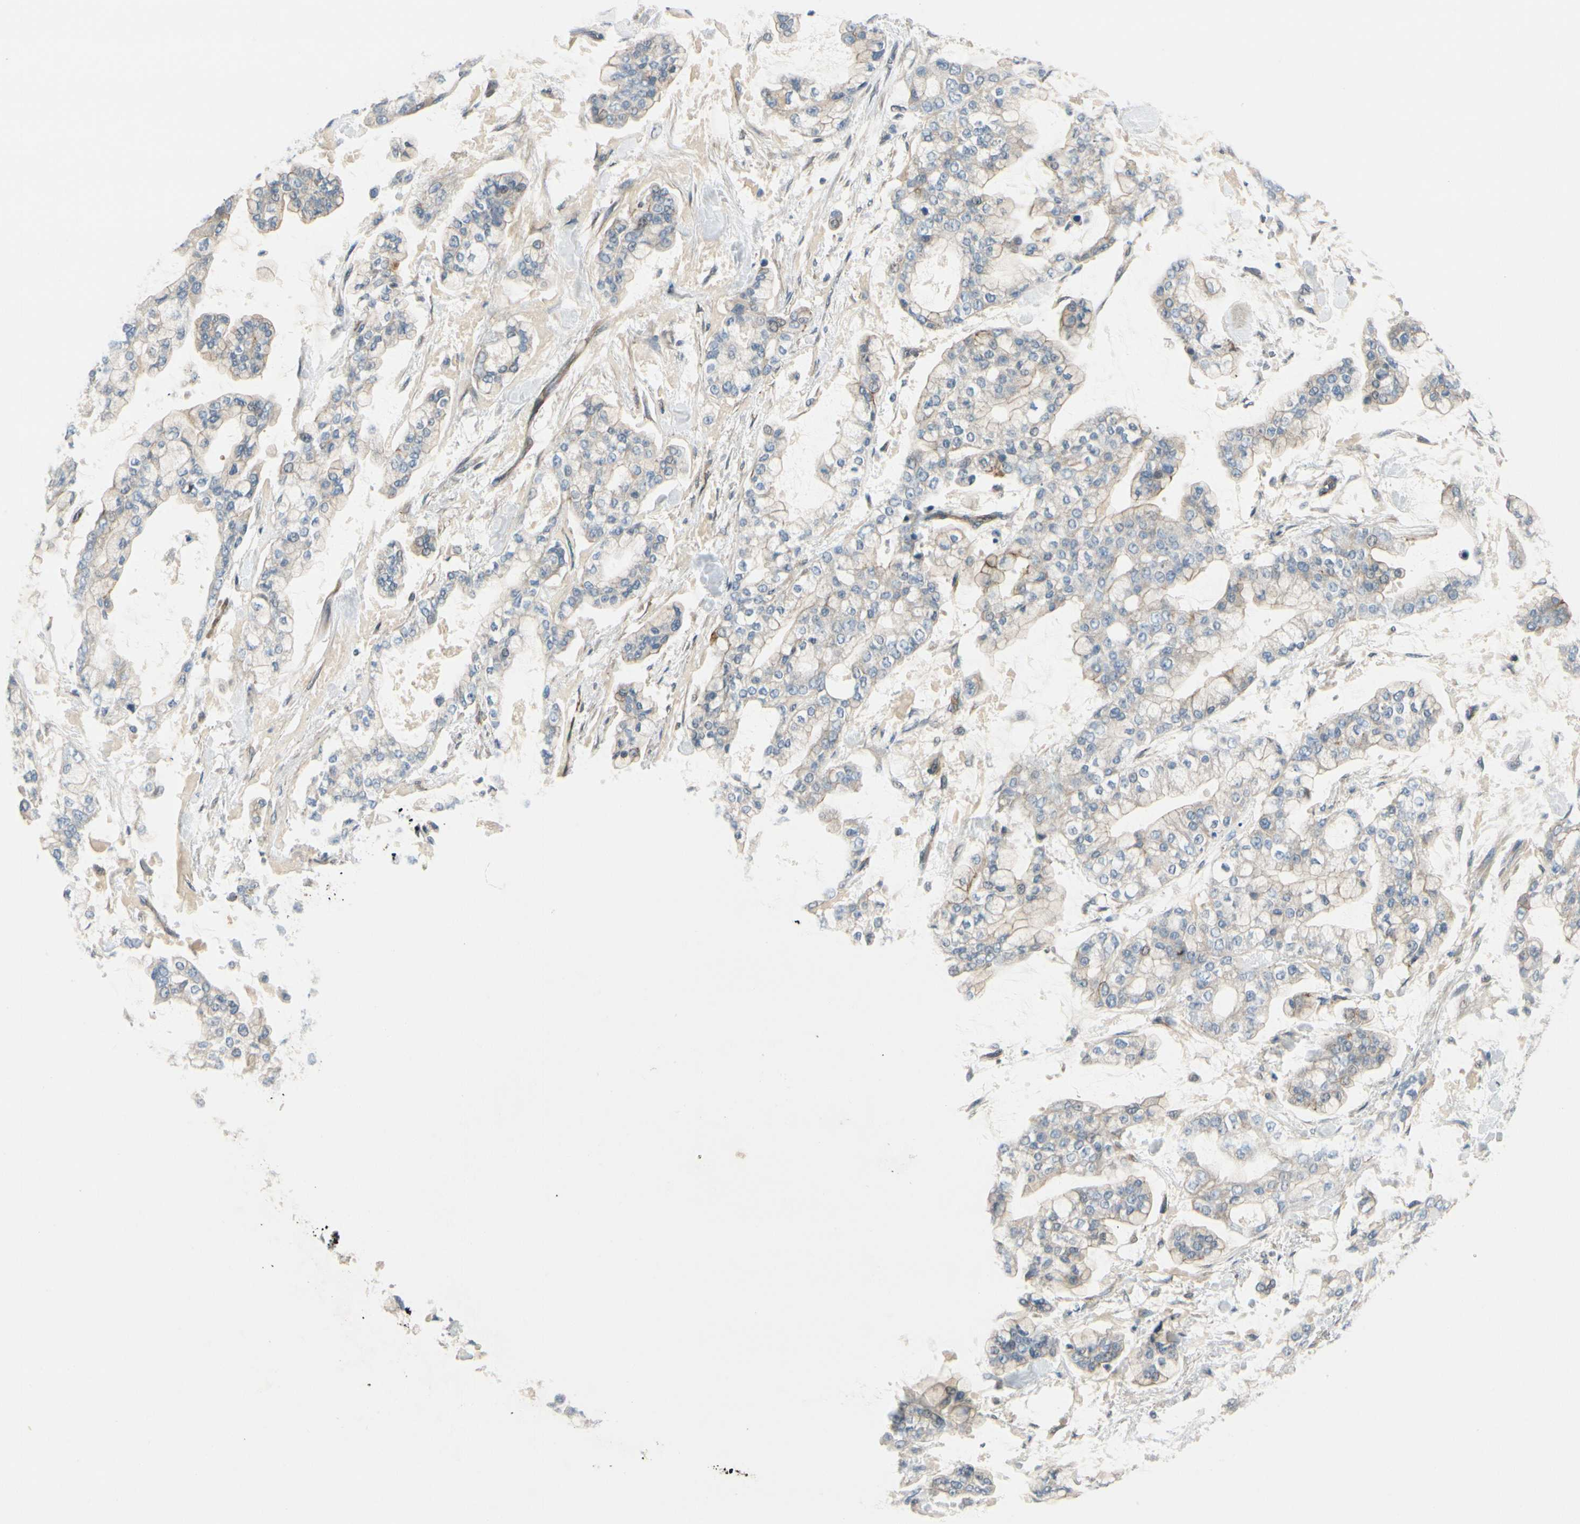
{"staining": {"intensity": "moderate", "quantity": "25%-75%", "location": "cytoplasmic/membranous"}, "tissue": "stomach cancer", "cell_type": "Tumor cells", "image_type": "cancer", "snomed": [{"axis": "morphology", "description": "Normal tissue, NOS"}, {"axis": "morphology", "description": "Adenocarcinoma, NOS"}, {"axis": "topography", "description": "Stomach, upper"}, {"axis": "topography", "description": "Stomach"}], "caption": "High-power microscopy captured an IHC image of stomach cancer (adenocarcinoma), revealing moderate cytoplasmic/membranous expression in about 25%-75% of tumor cells.", "gene": "PPP3CB", "patient": {"sex": "male", "age": 76}}